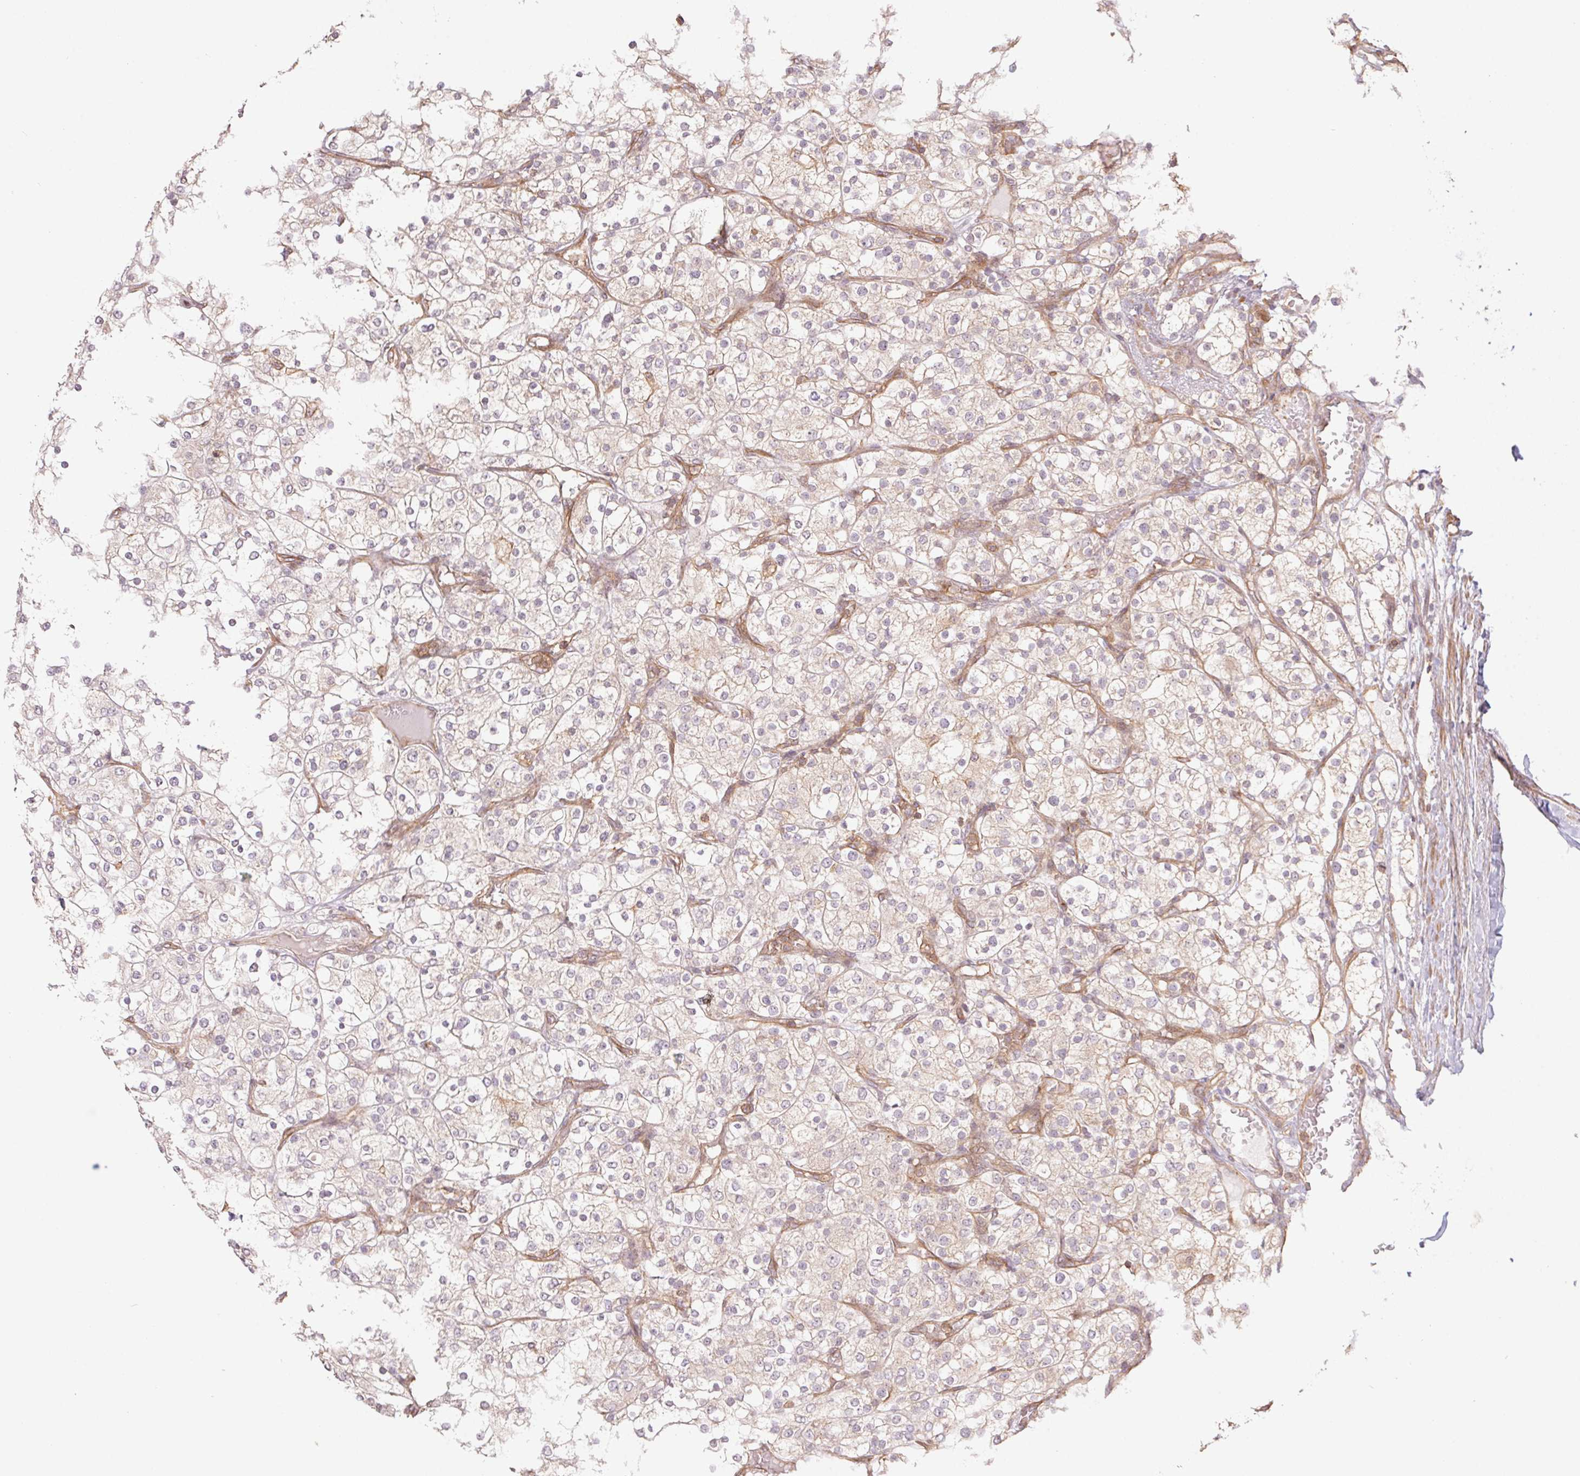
{"staining": {"intensity": "negative", "quantity": "none", "location": "none"}, "tissue": "renal cancer", "cell_type": "Tumor cells", "image_type": "cancer", "snomed": [{"axis": "morphology", "description": "Adenocarcinoma, NOS"}, {"axis": "topography", "description": "Kidney"}], "caption": "Photomicrograph shows no significant protein positivity in tumor cells of renal cancer (adenocarcinoma).", "gene": "TUBA3D", "patient": {"sex": "male", "age": 80}}